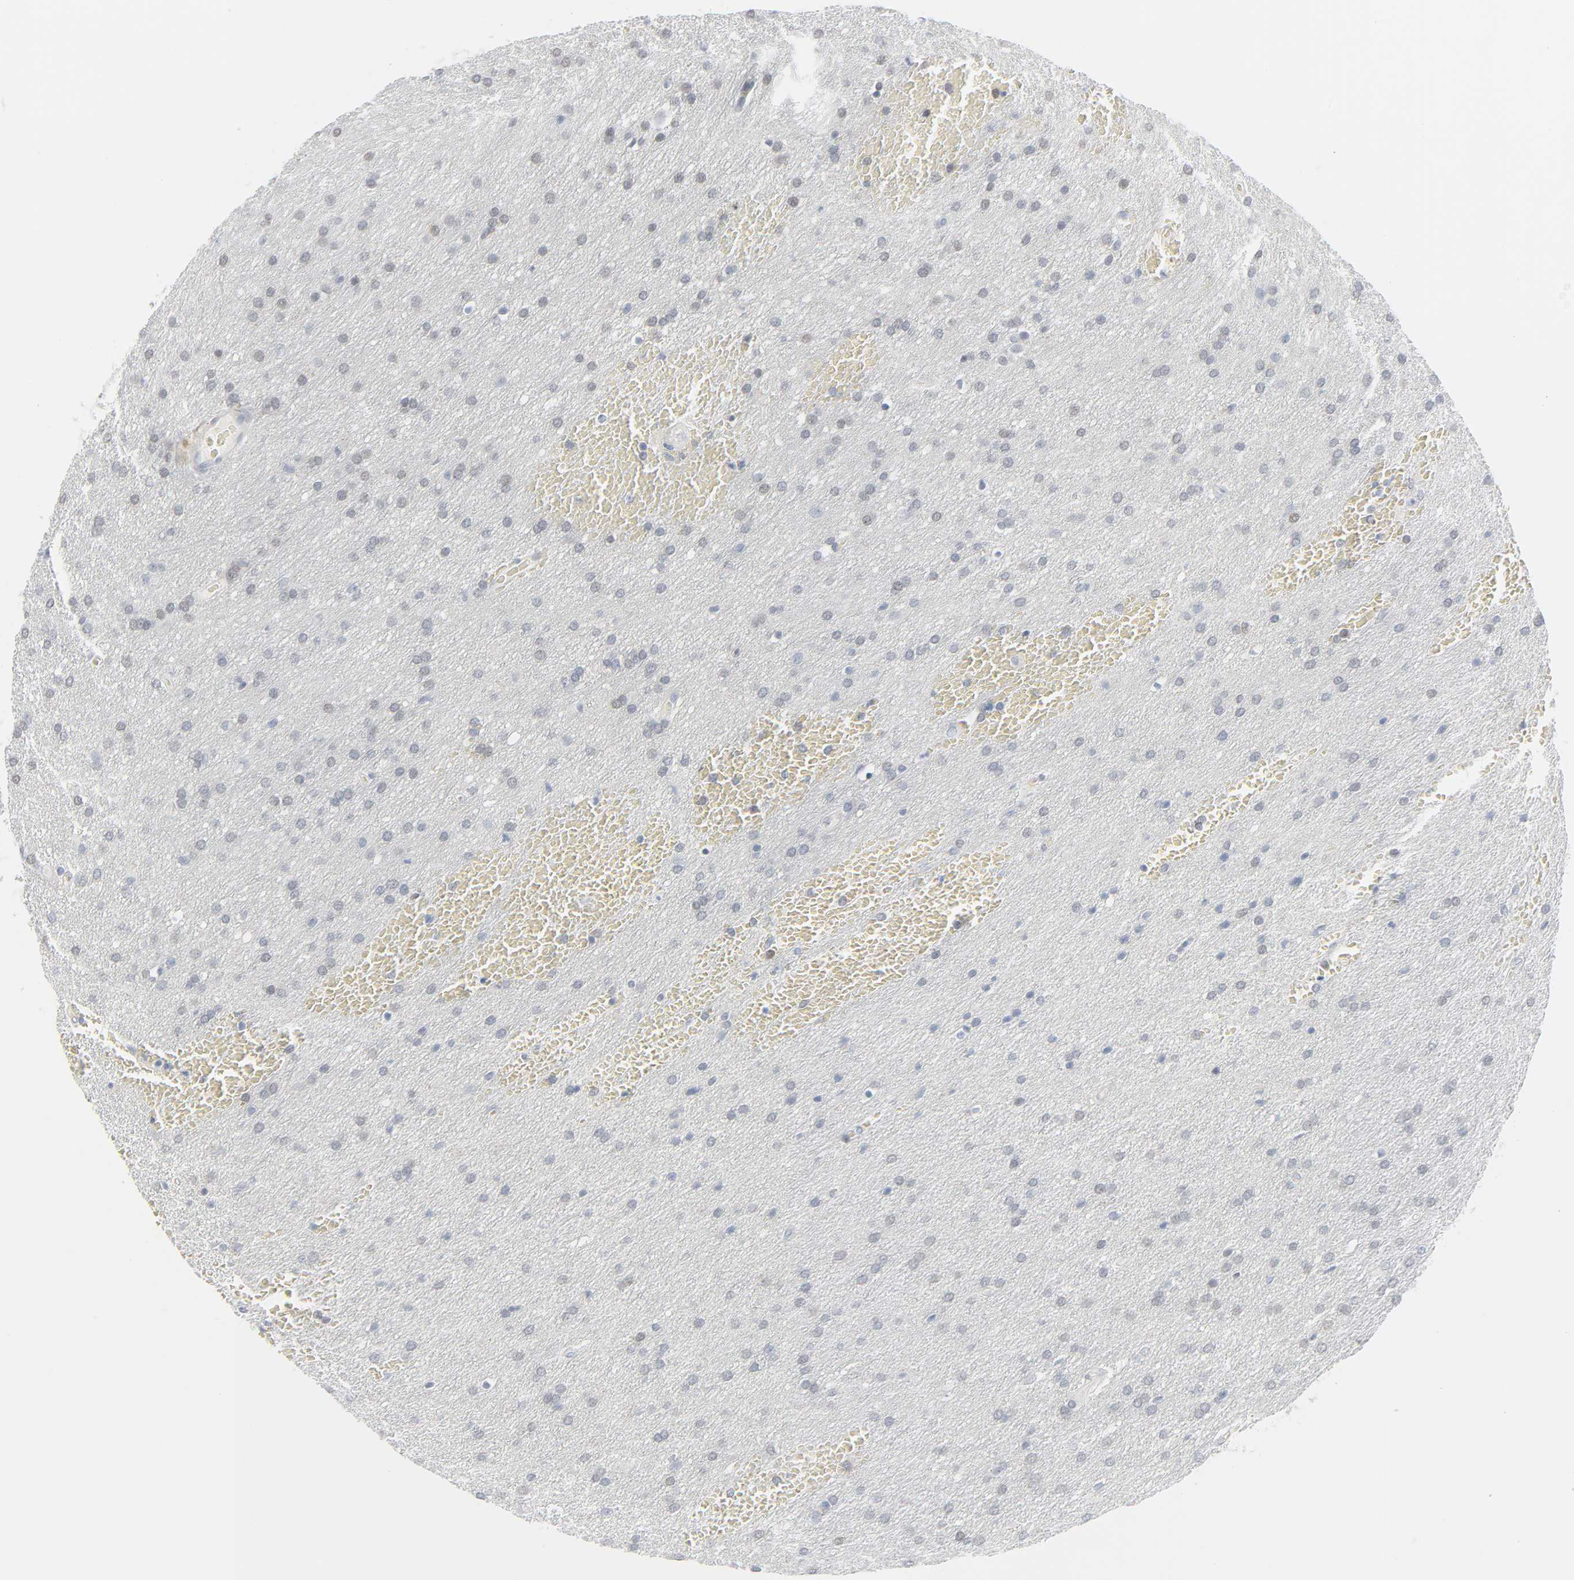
{"staining": {"intensity": "negative", "quantity": "none", "location": "none"}, "tissue": "glioma", "cell_type": "Tumor cells", "image_type": "cancer", "snomed": [{"axis": "morphology", "description": "Glioma, malignant, Low grade"}, {"axis": "topography", "description": "Brain"}], "caption": "An IHC photomicrograph of malignant glioma (low-grade) is shown. There is no staining in tumor cells of malignant glioma (low-grade).", "gene": "MITF", "patient": {"sex": "female", "age": 32}}